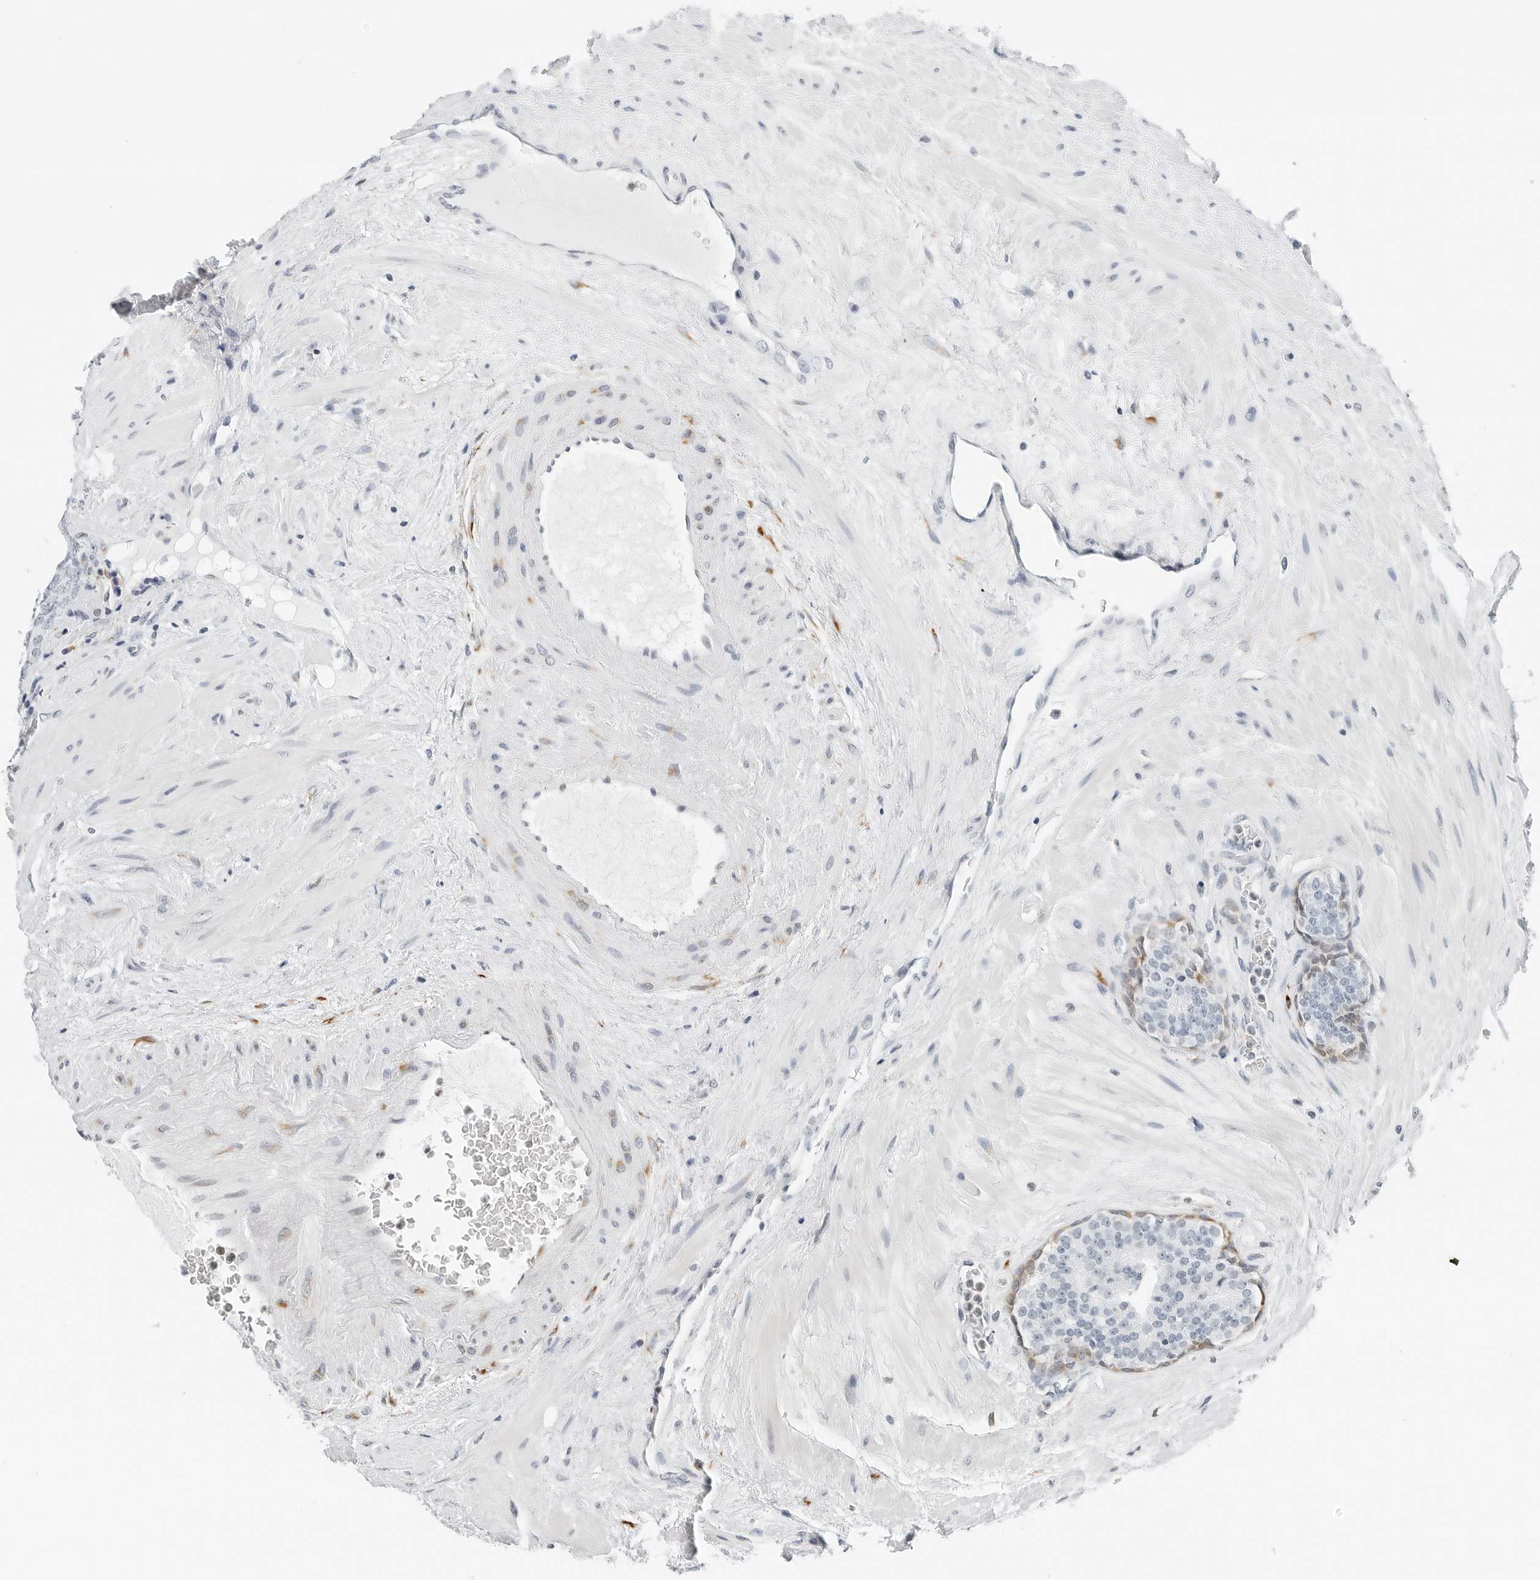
{"staining": {"intensity": "weak", "quantity": "<25%", "location": "cytoplasmic/membranous"}, "tissue": "prostate cancer", "cell_type": "Tumor cells", "image_type": "cancer", "snomed": [{"axis": "morphology", "description": "Adenocarcinoma, High grade"}, {"axis": "topography", "description": "Prostate"}], "caption": "This is an immunohistochemistry (IHC) micrograph of prostate cancer (adenocarcinoma (high-grade)). There is no positivity in tumor cells.", "gene": "P4HA2", "patient": {"sex": "male", "age": 56}}